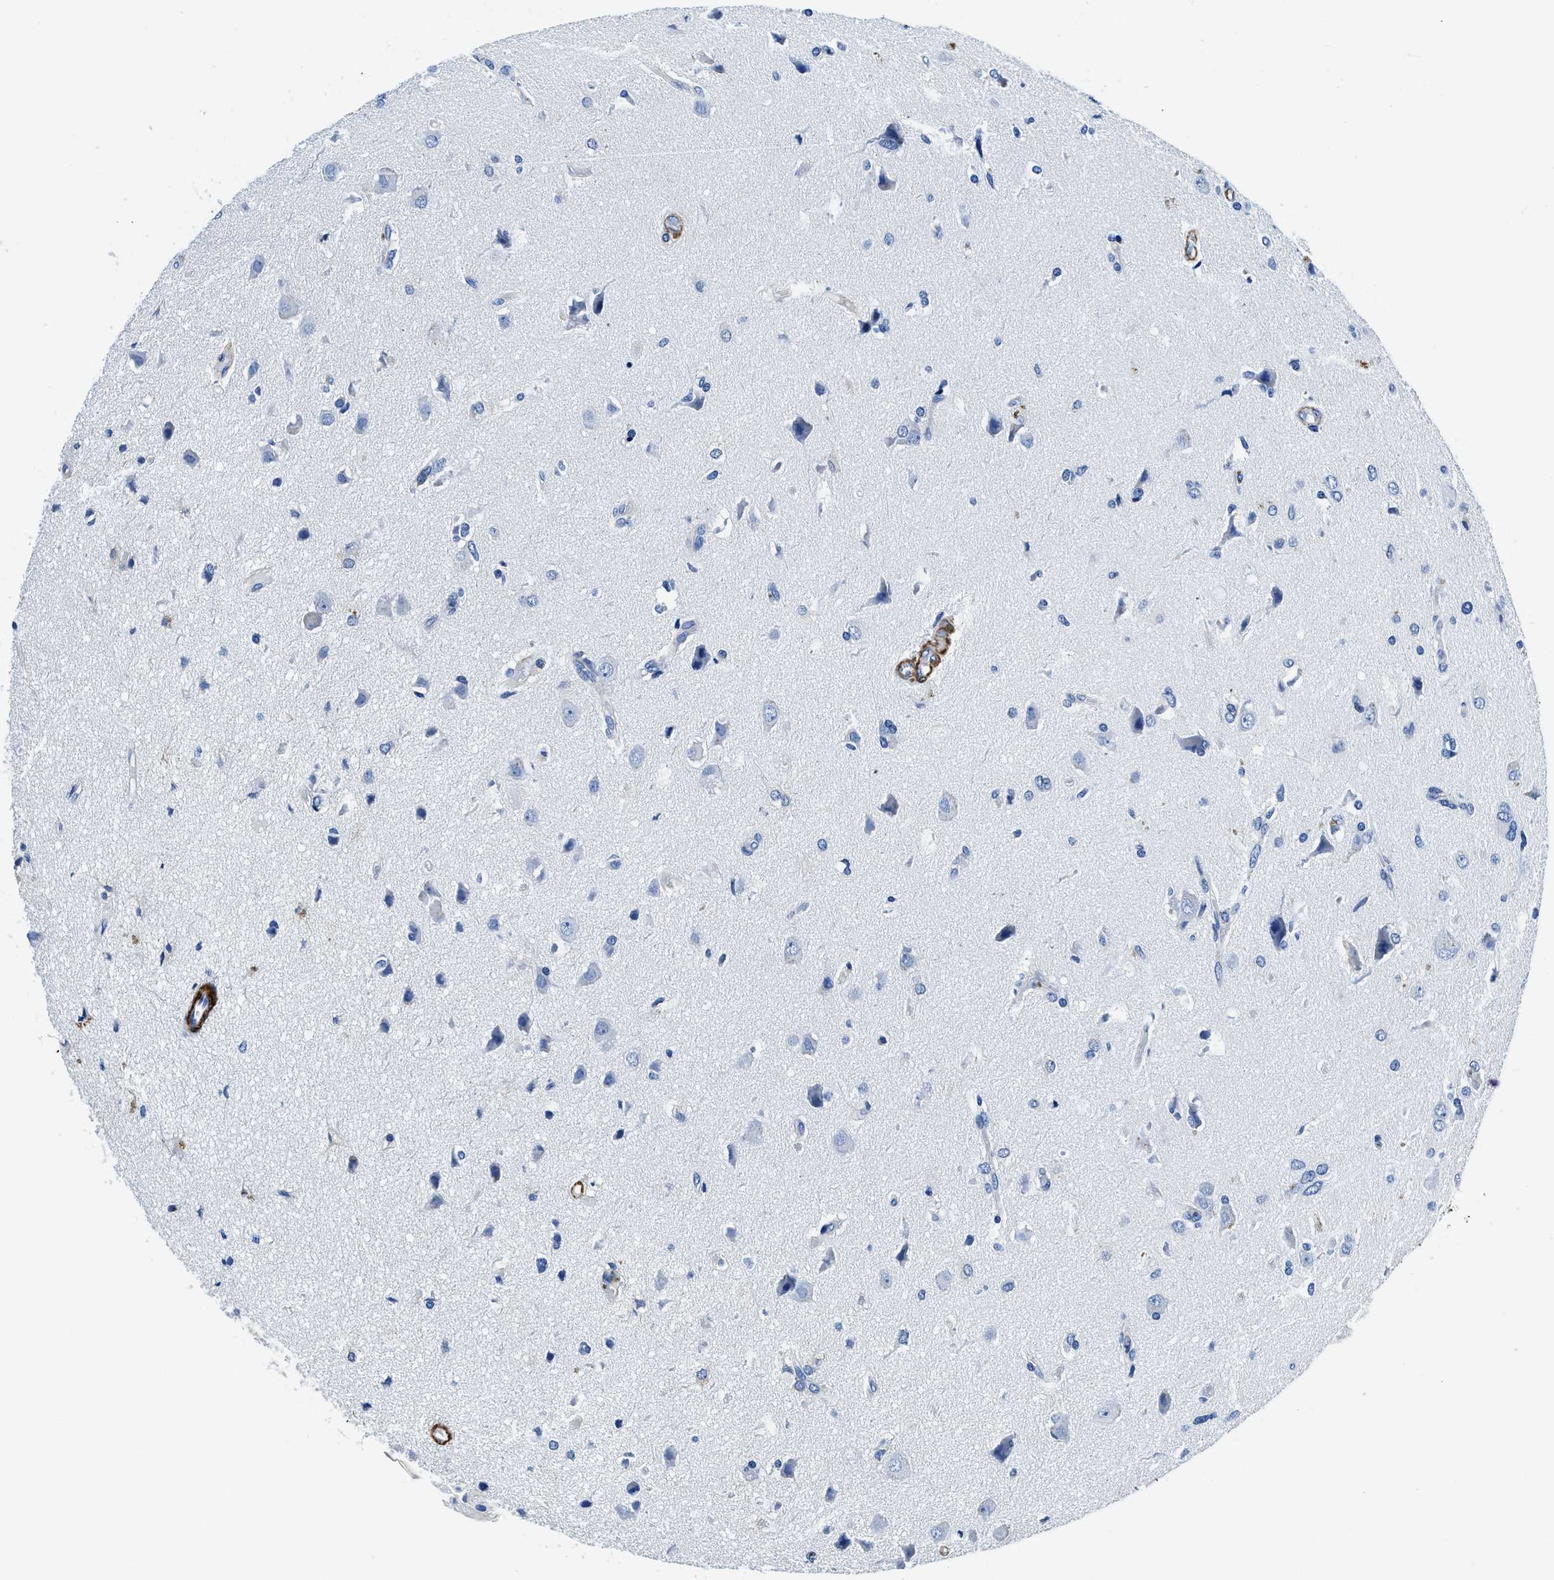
{"staining": {"intensity": "negative", "quantity": "none", "location": "none"}, "tissue": "glioma", "cell_type": "Tumor cells", "image_type": "cancer", "snomed": [{"axis": "morphology", "description": "Glioma, malignant, High grade"}, {"axis": "topography", "description": "Brain"}], "caption": "Photomicrograph shows no protein staining in tumor cells of high-grade glioma (malignant) tissue.", "gene": "TEX261", "patient": {"sex": "female", "age": 59}}